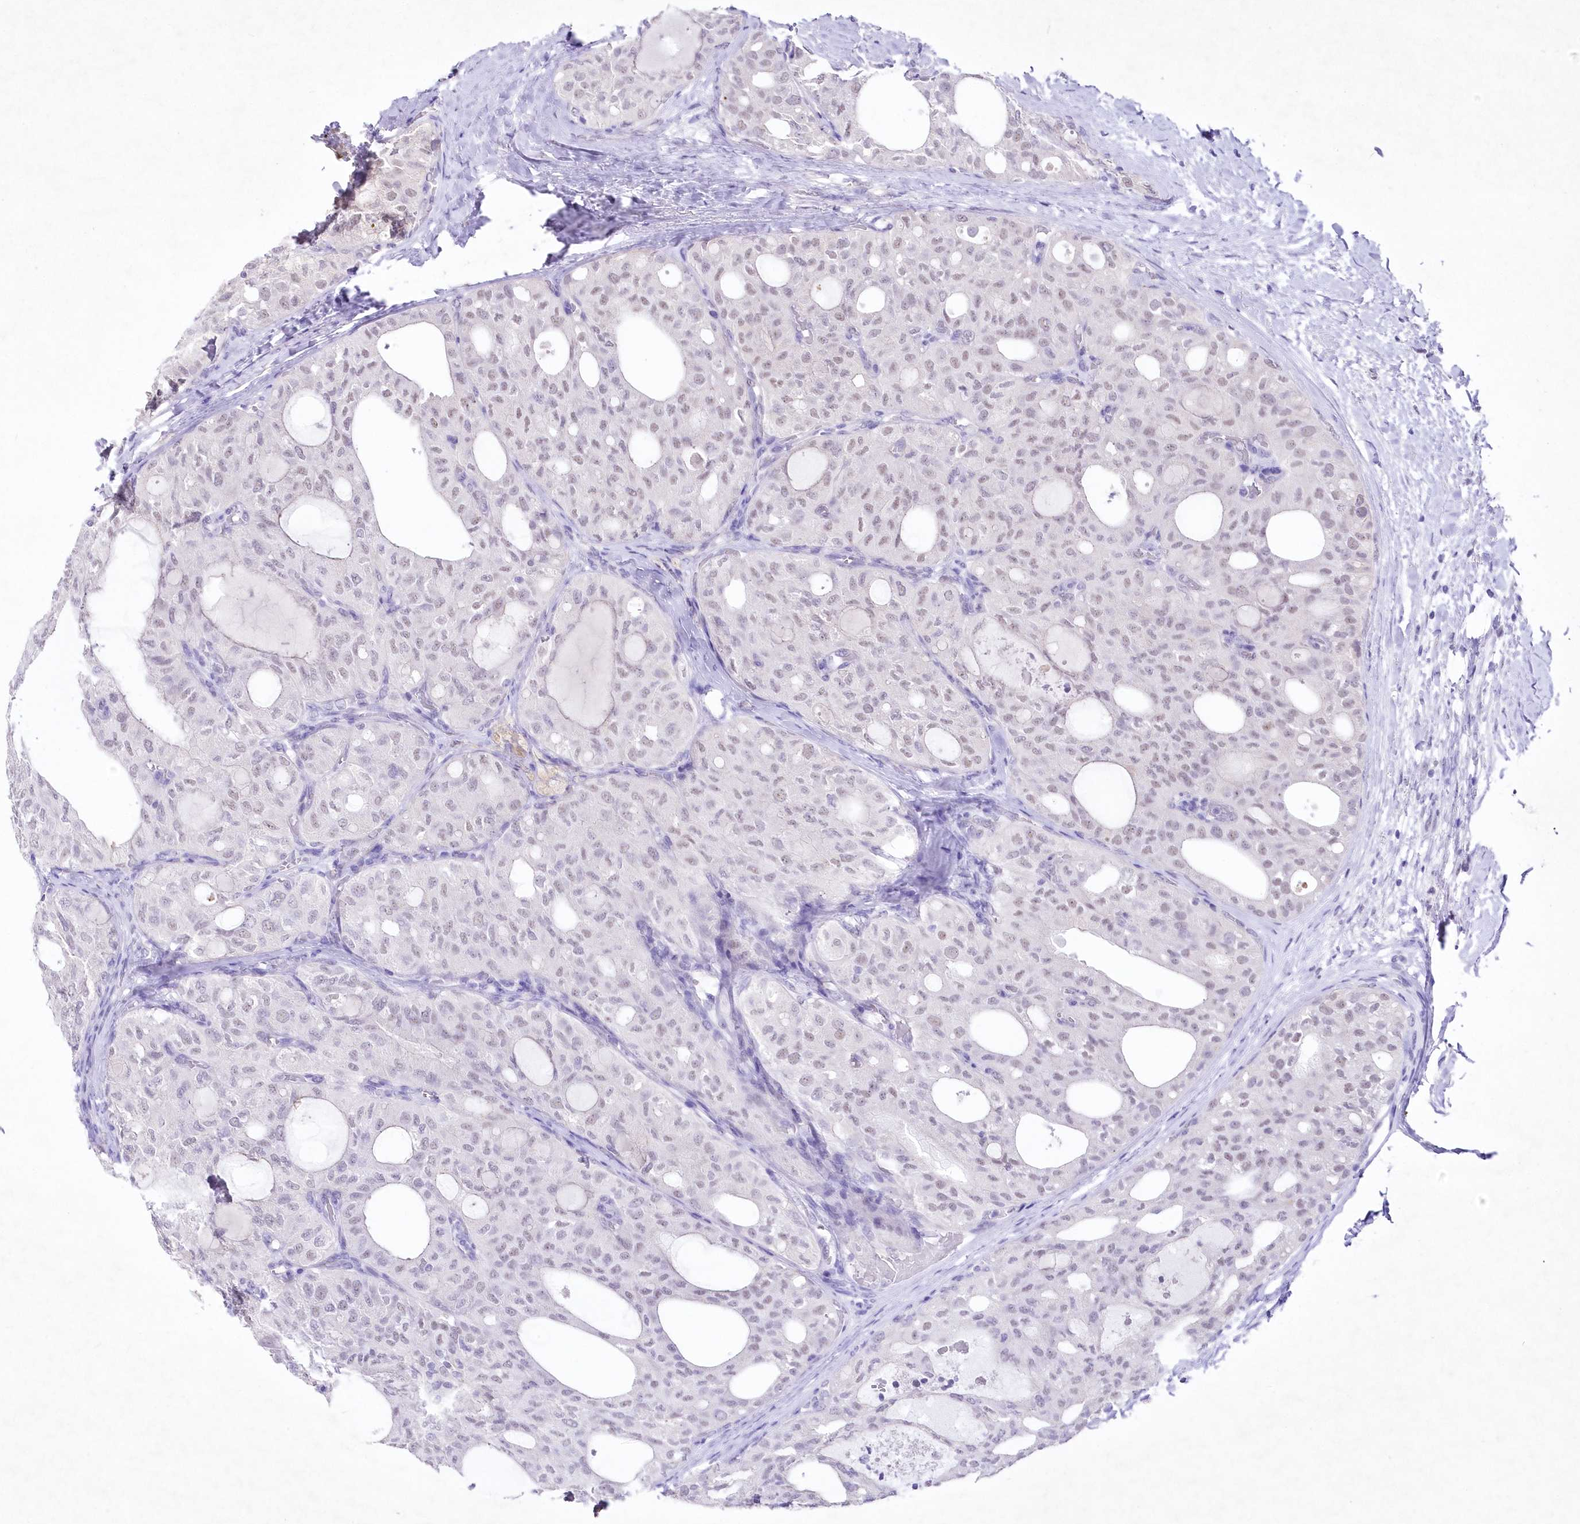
{"staining": {"intensity": "negative", "quantity": "none", "location": "none"}, "tissue": "thyroid cancer", "cell_type": "Tumor cells", "image_type": "cancer", "snomed": [{"axis": "morphology", "description": "Follicular adenoma carcinoma, NOS"}, {"axis": "topography", "description": "Thyroid gland"}], "caption": "Immunohistochemistry (IHC) histopathology image of human thyroid cancer (follicular adenoma carcinoma) stained for a protein (brown), which reveals no staining in tumor cells.", "gene": "RBM27", "patient": {"sex": "male", "age": 75}}